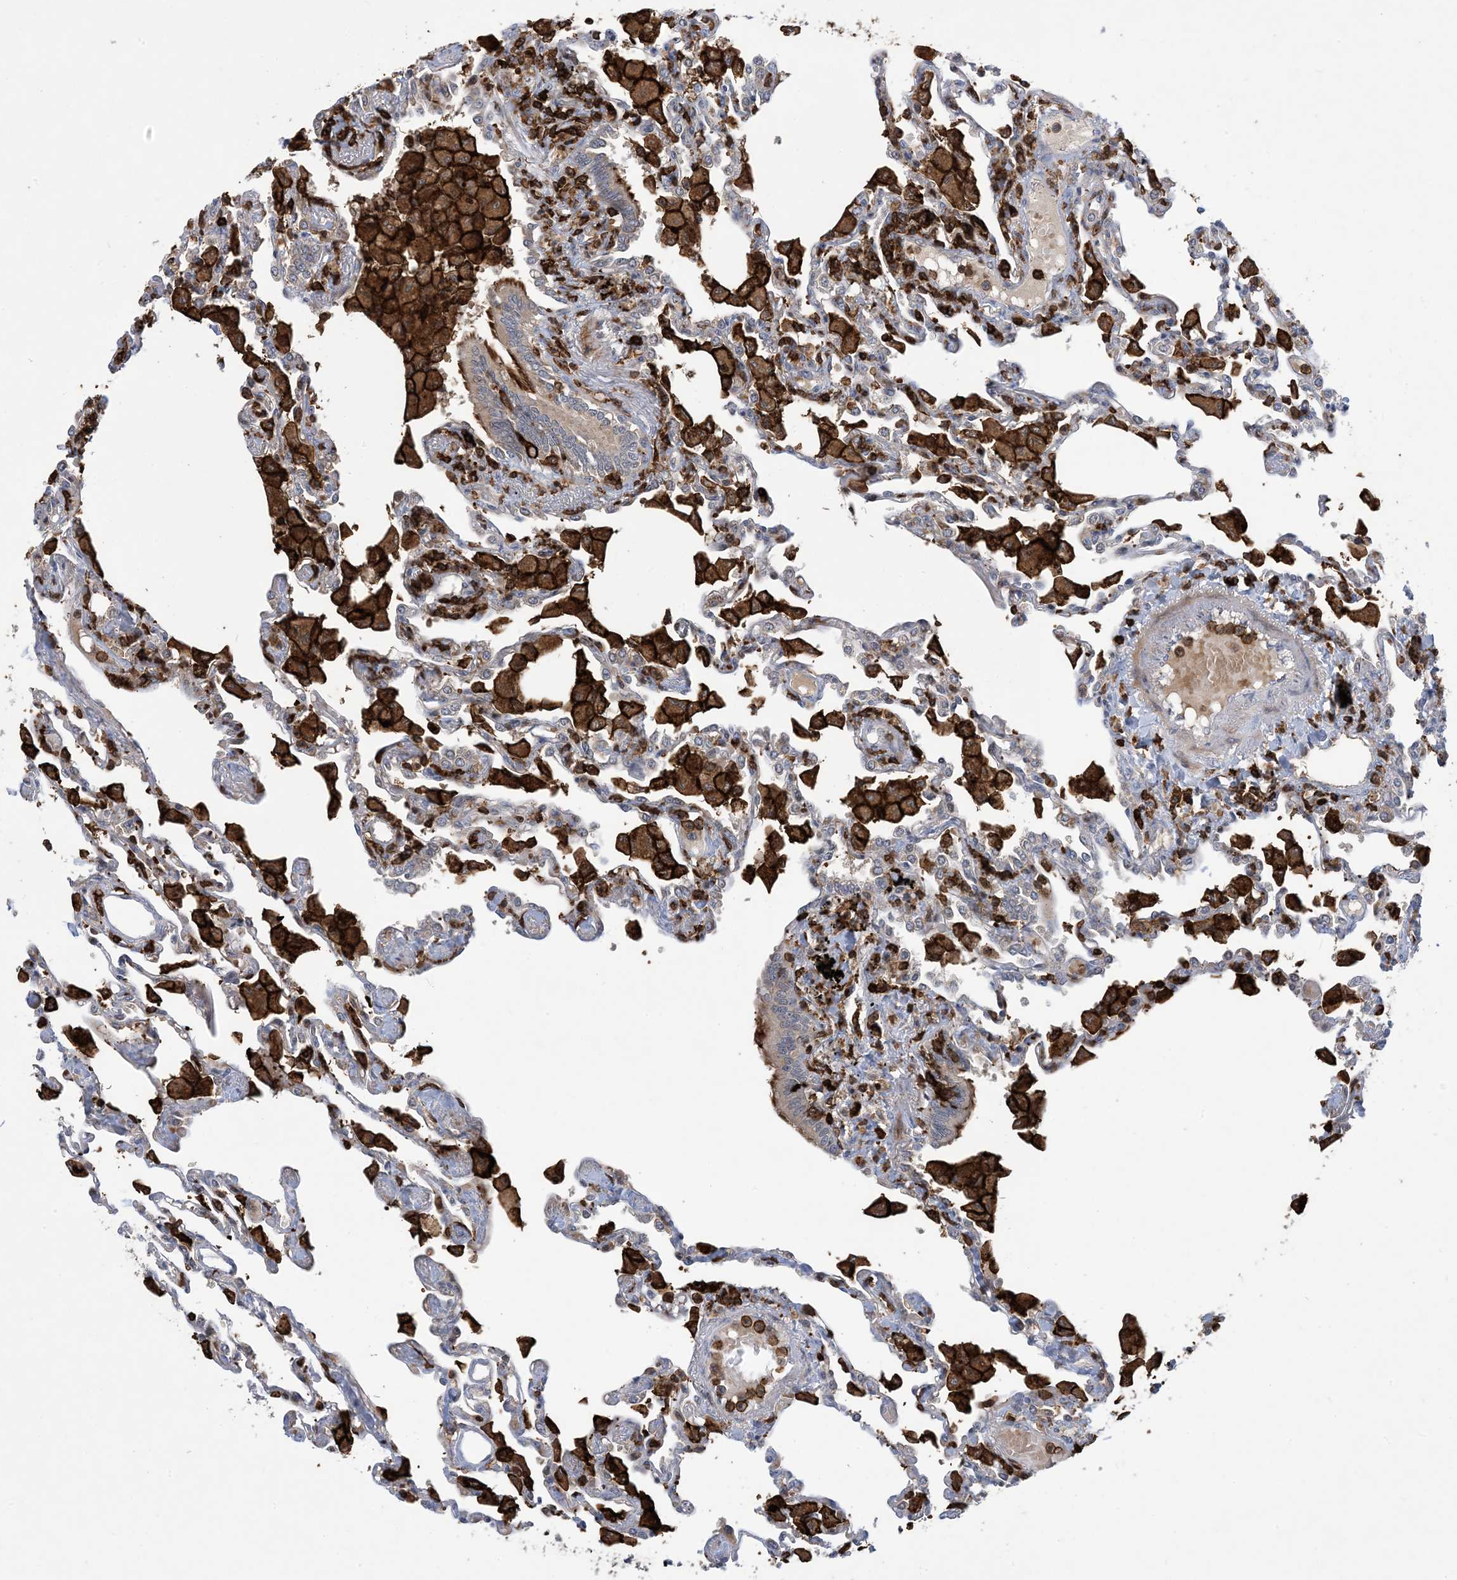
{"staining": {"intensity": "strong", "quantity": "<25%", "location": "cytoplasmic/membranous"}, "tissue": "lung", "cell_type": "Alveolar cells", "image_type": "normal", "snomed": [{"axis": "morphology", "description": "Normal tissue, NOS"}, {"axis": "topography", "description": "Bronchus"}, {"axis": "topography", "description": "Lung"}], "caption": "A photomicrograph showing strong cytoplasmic/membranous positivity in approximately <25% of alveolar cells in normal lung, as visualized by brown immunohistochemical staining.", "gene": "AK9", "patient": {"sex": "female", "age": 49}}